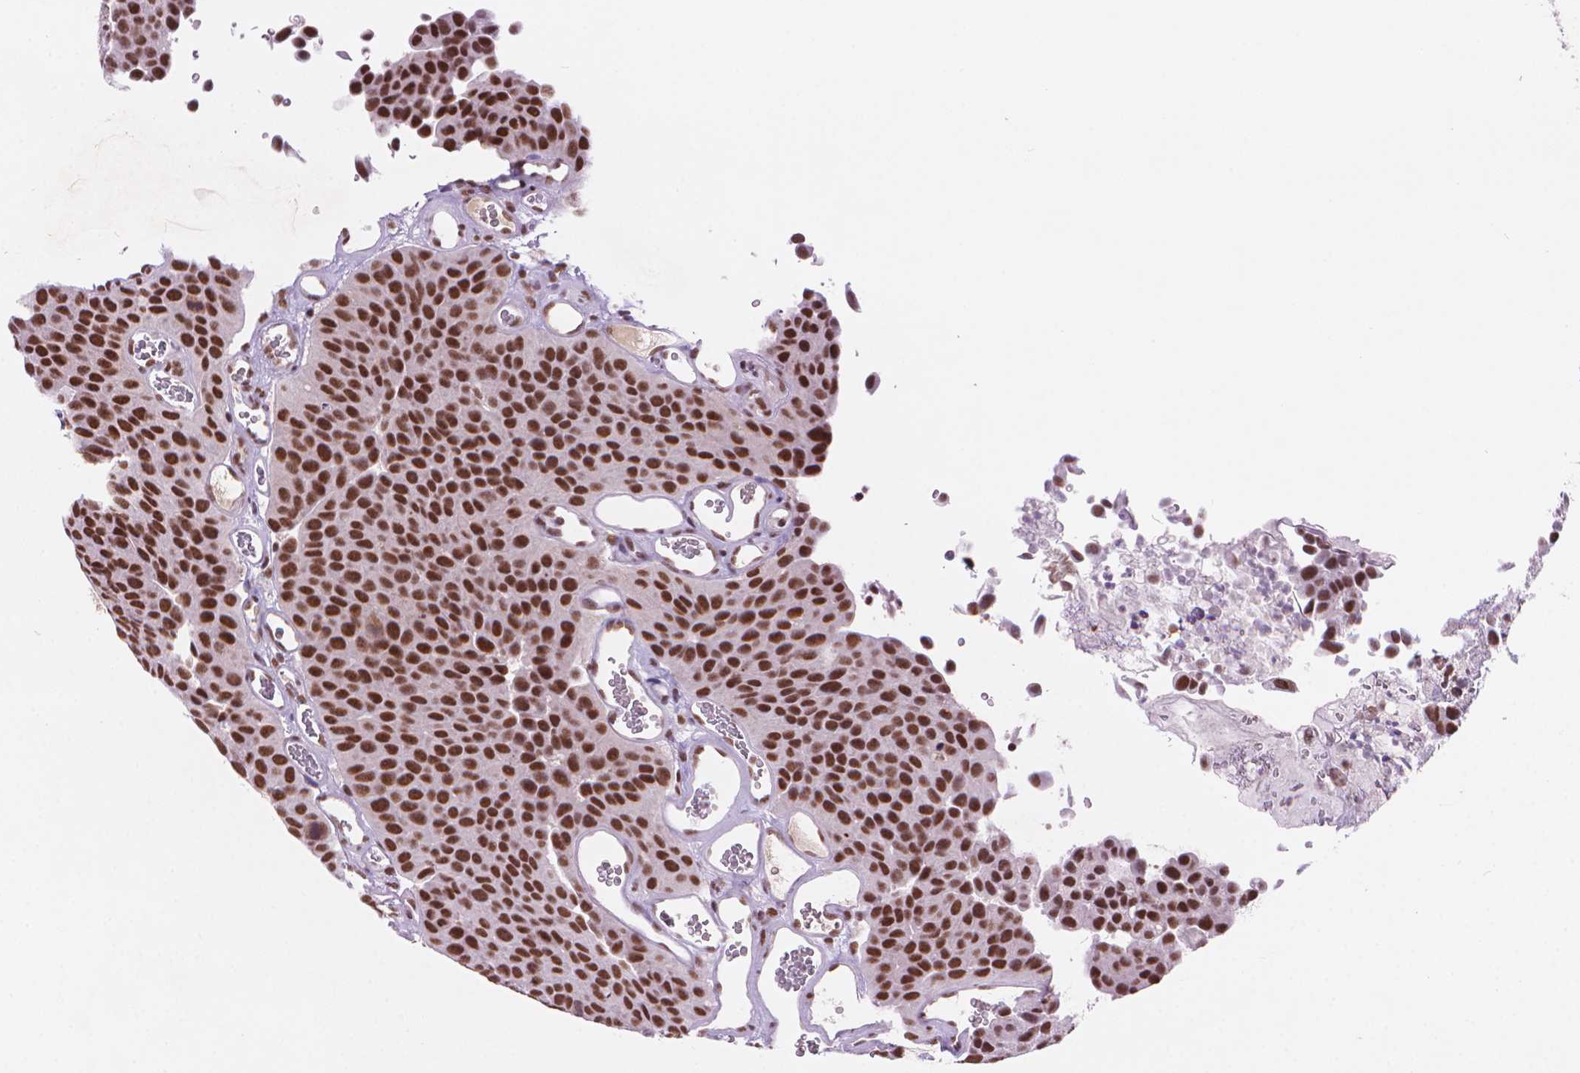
{"staining": {"intensity": "strong", "quantity": ">75%", "location": "nuclear"}, "tissue": "urothelial cancer", "cell_type": "Tumor cells", "image_type": "cancer", "snomed": [{"axis": "morphology", "description": "Urothelial carcinoma, Low grade"}, {"axis": "topography", "description": "Urinary bladder"}], "caption": "High-power microscopy captured an immunohistochemistry histopathology image of urothelial cancer, revealing strong nuclear expression in about >75% of tumor cells.", "gene": "RPA4", "patient": {"sex": "female", "age": 69}}